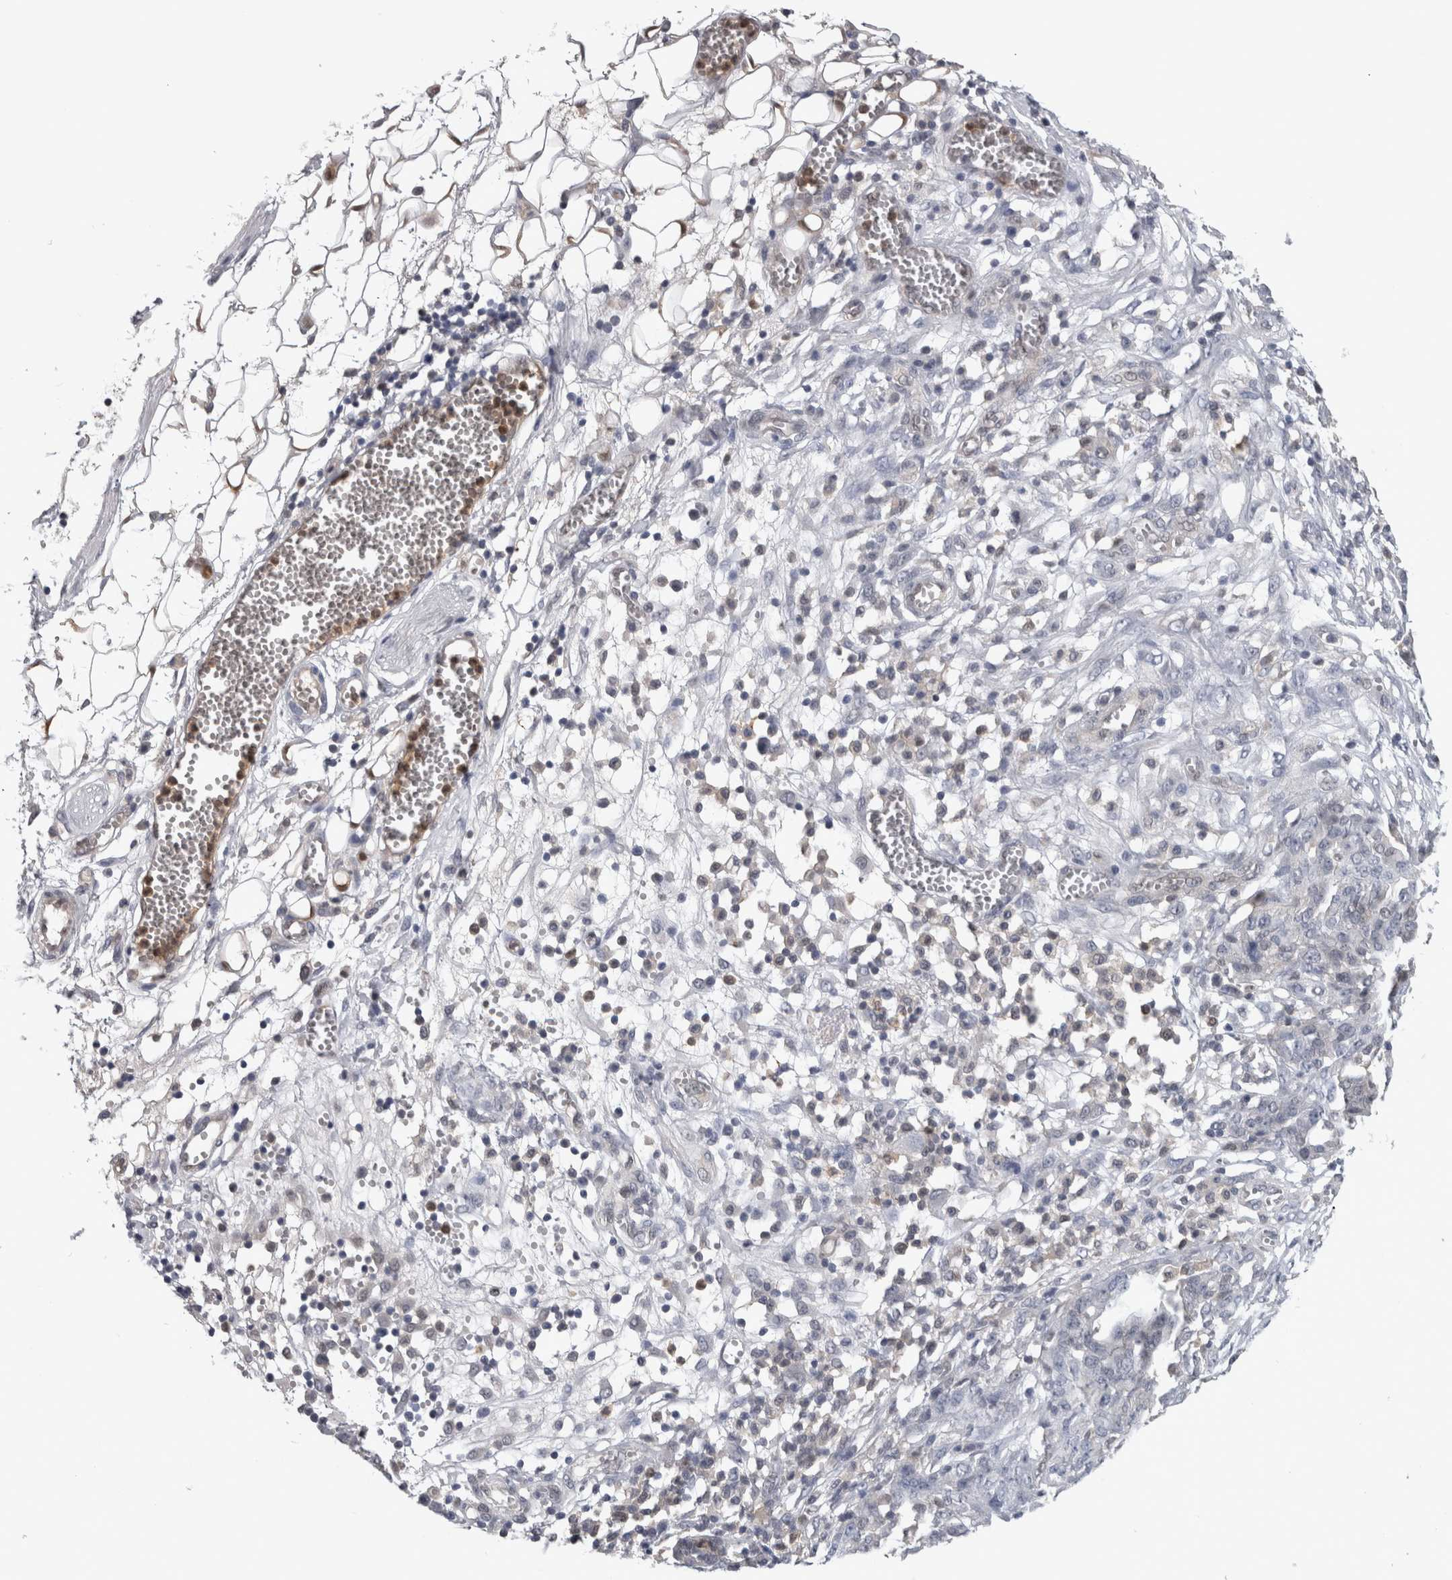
{"staining": {"intensity": "negative", "quantity": "none", "location": "none"}, "tissue": "ovarian cancer", "cell_type": "Tumor cells", "image_type": "cancer", "snomed": [{"axis": "morphology", "description": "Cystadenocarcinoma, serous, NOS"}, {"axis": "topography", "description": "Soft tissue"}, {"axis": "topography", "description": "Ovary"}], "caption": "Human ovarian serous cystadenocarcinoma stained for a protein using immunohistochemistry (IHC) demonstrates no positivity in tumor cells.", "gene": "NAPRT", "patient": {"sex": "female", "age": 57}}